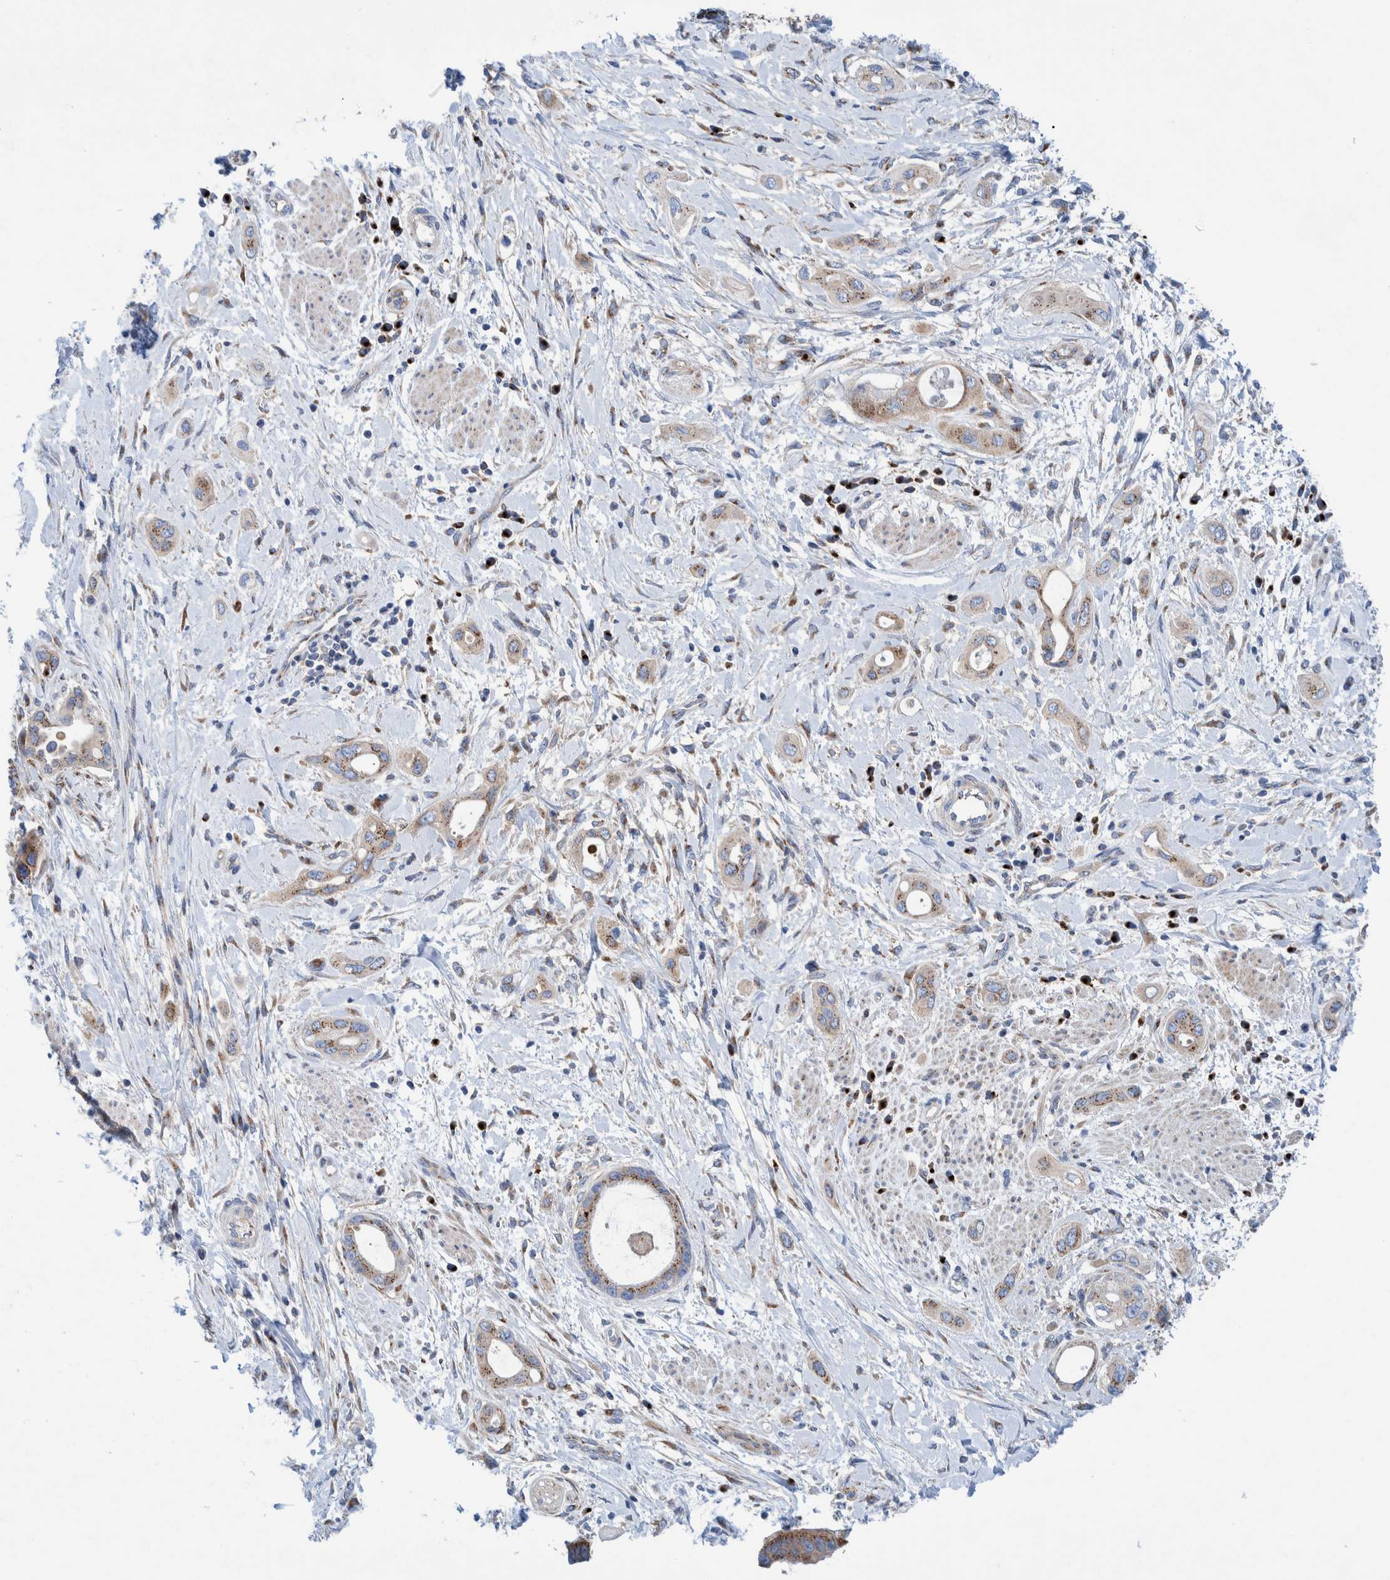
{"staining": {"intensity": "weak", "quantity": "25%-75%", "location": "cytoplasmic/membranous"}, "tissue": "pancreatic cancer", "cell_type": "Tumor cells", "image_type": "cancer", "snomed": [{"axis": "morphology", "description": "Adenocarcinoma, NOS"}, {"axis": "topography", "description": "Pancreas"}], "caption": "Weak cytoplasmic/membranous protein staining is present in approximately 25%-75% of tumor cells in pancreatic adenocarcinoma.", "gene": "TRIM58", "patient": {"sex": "male", "age": 59}}